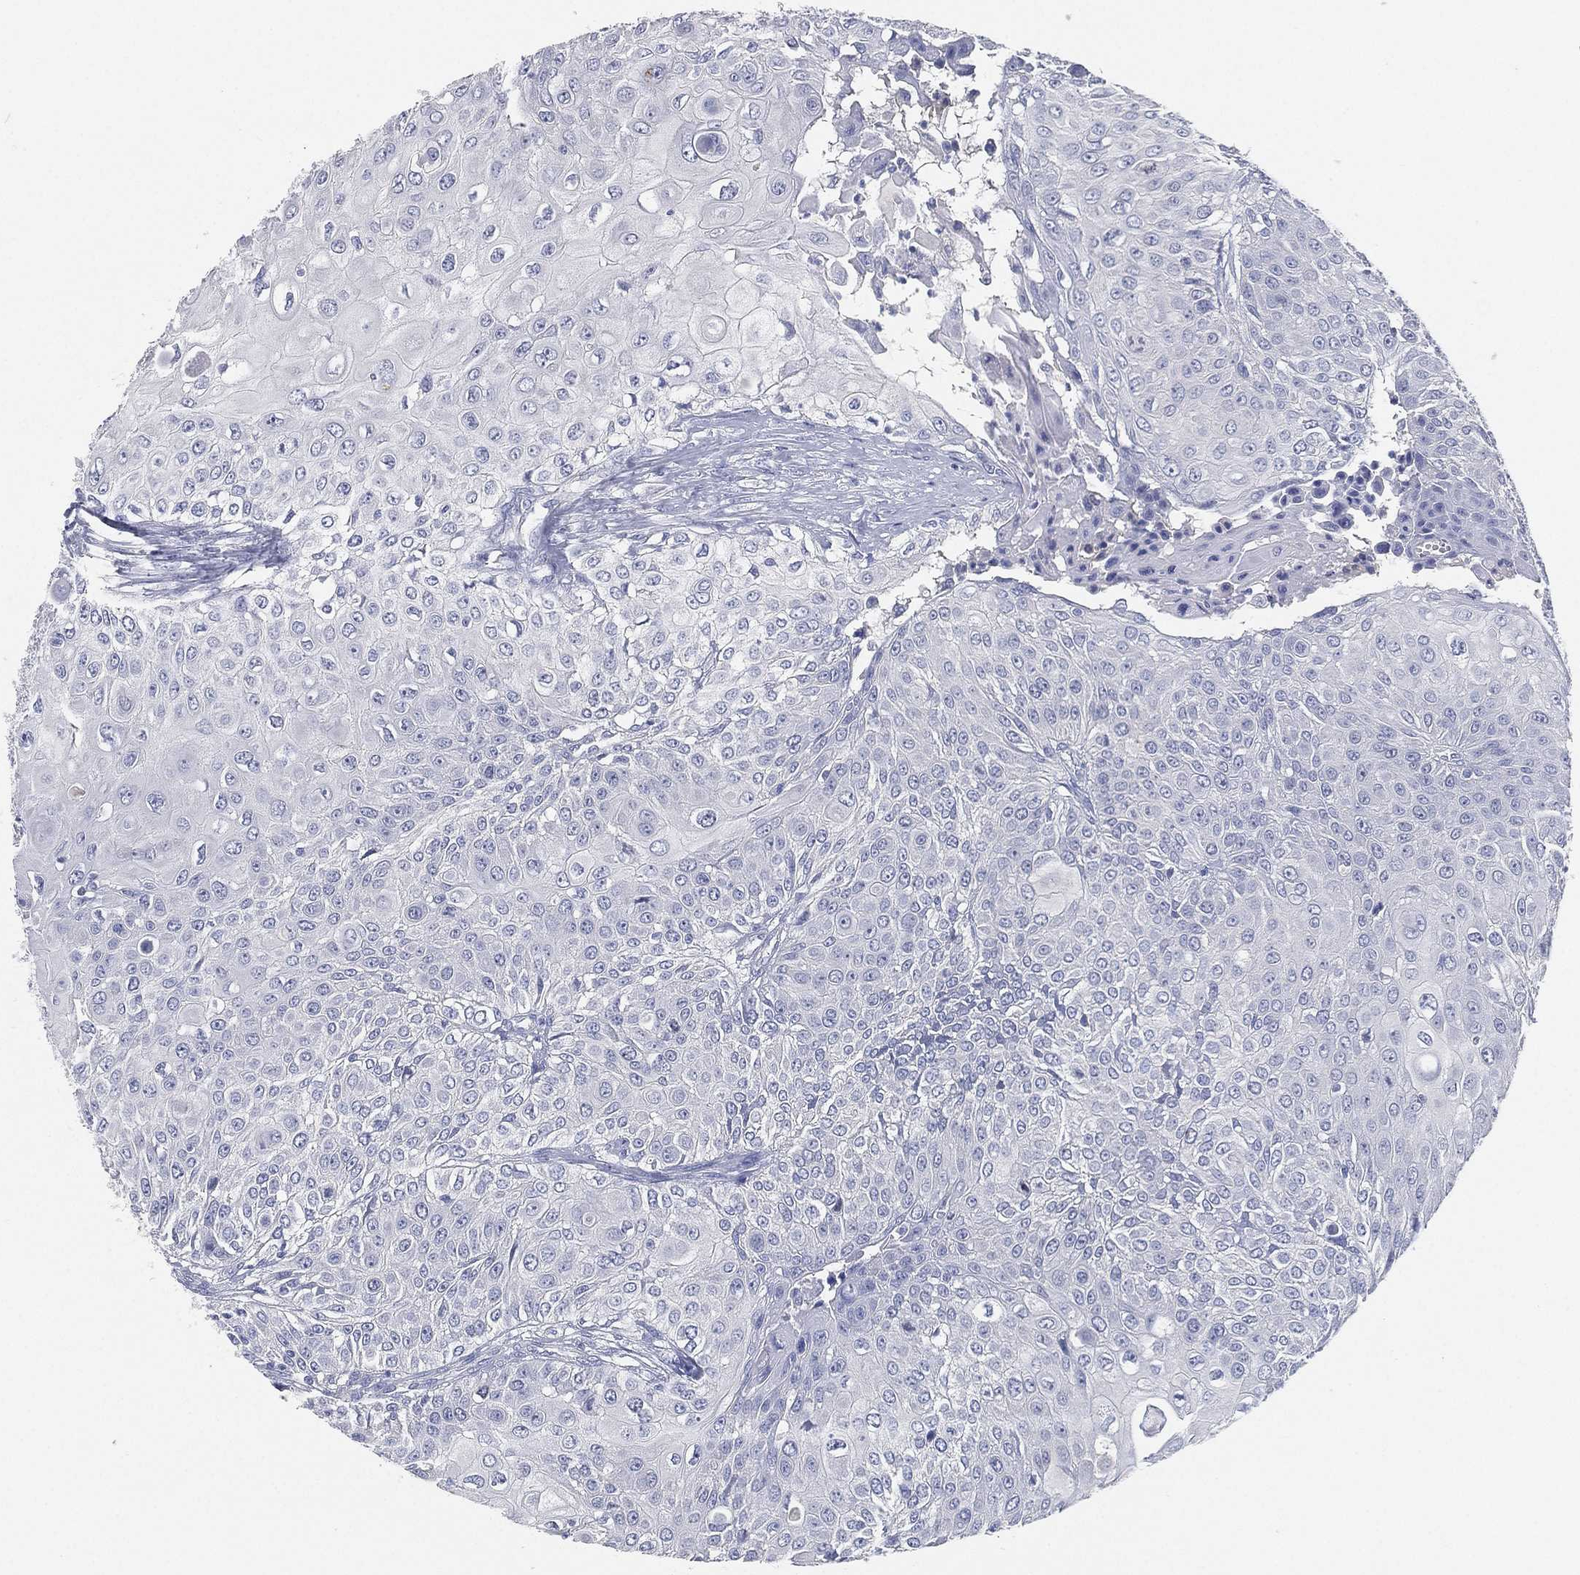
{"staining": {"intensity": "negative", "quantity": "none", "location": "none"}, "tissue": "urothelial cancer", "cell_type": "Tumor cells", "image_type": "cancer", "snomed": [{"axis": "morphology", "description": "Urothelial carcinoma, High grade"}, {"axis": "topography", "description": "Urinary bladder"}], "caption": "A photomicrograph of urothelial cancer stained for a protein demonstrates no brown staining in tumor cells. (DAB (3,3'-diaminobenzidine) IHC with hematoxylin counter stain).", "gene": "FAM187B", "patient": {"sex": "female", "age": 79}}